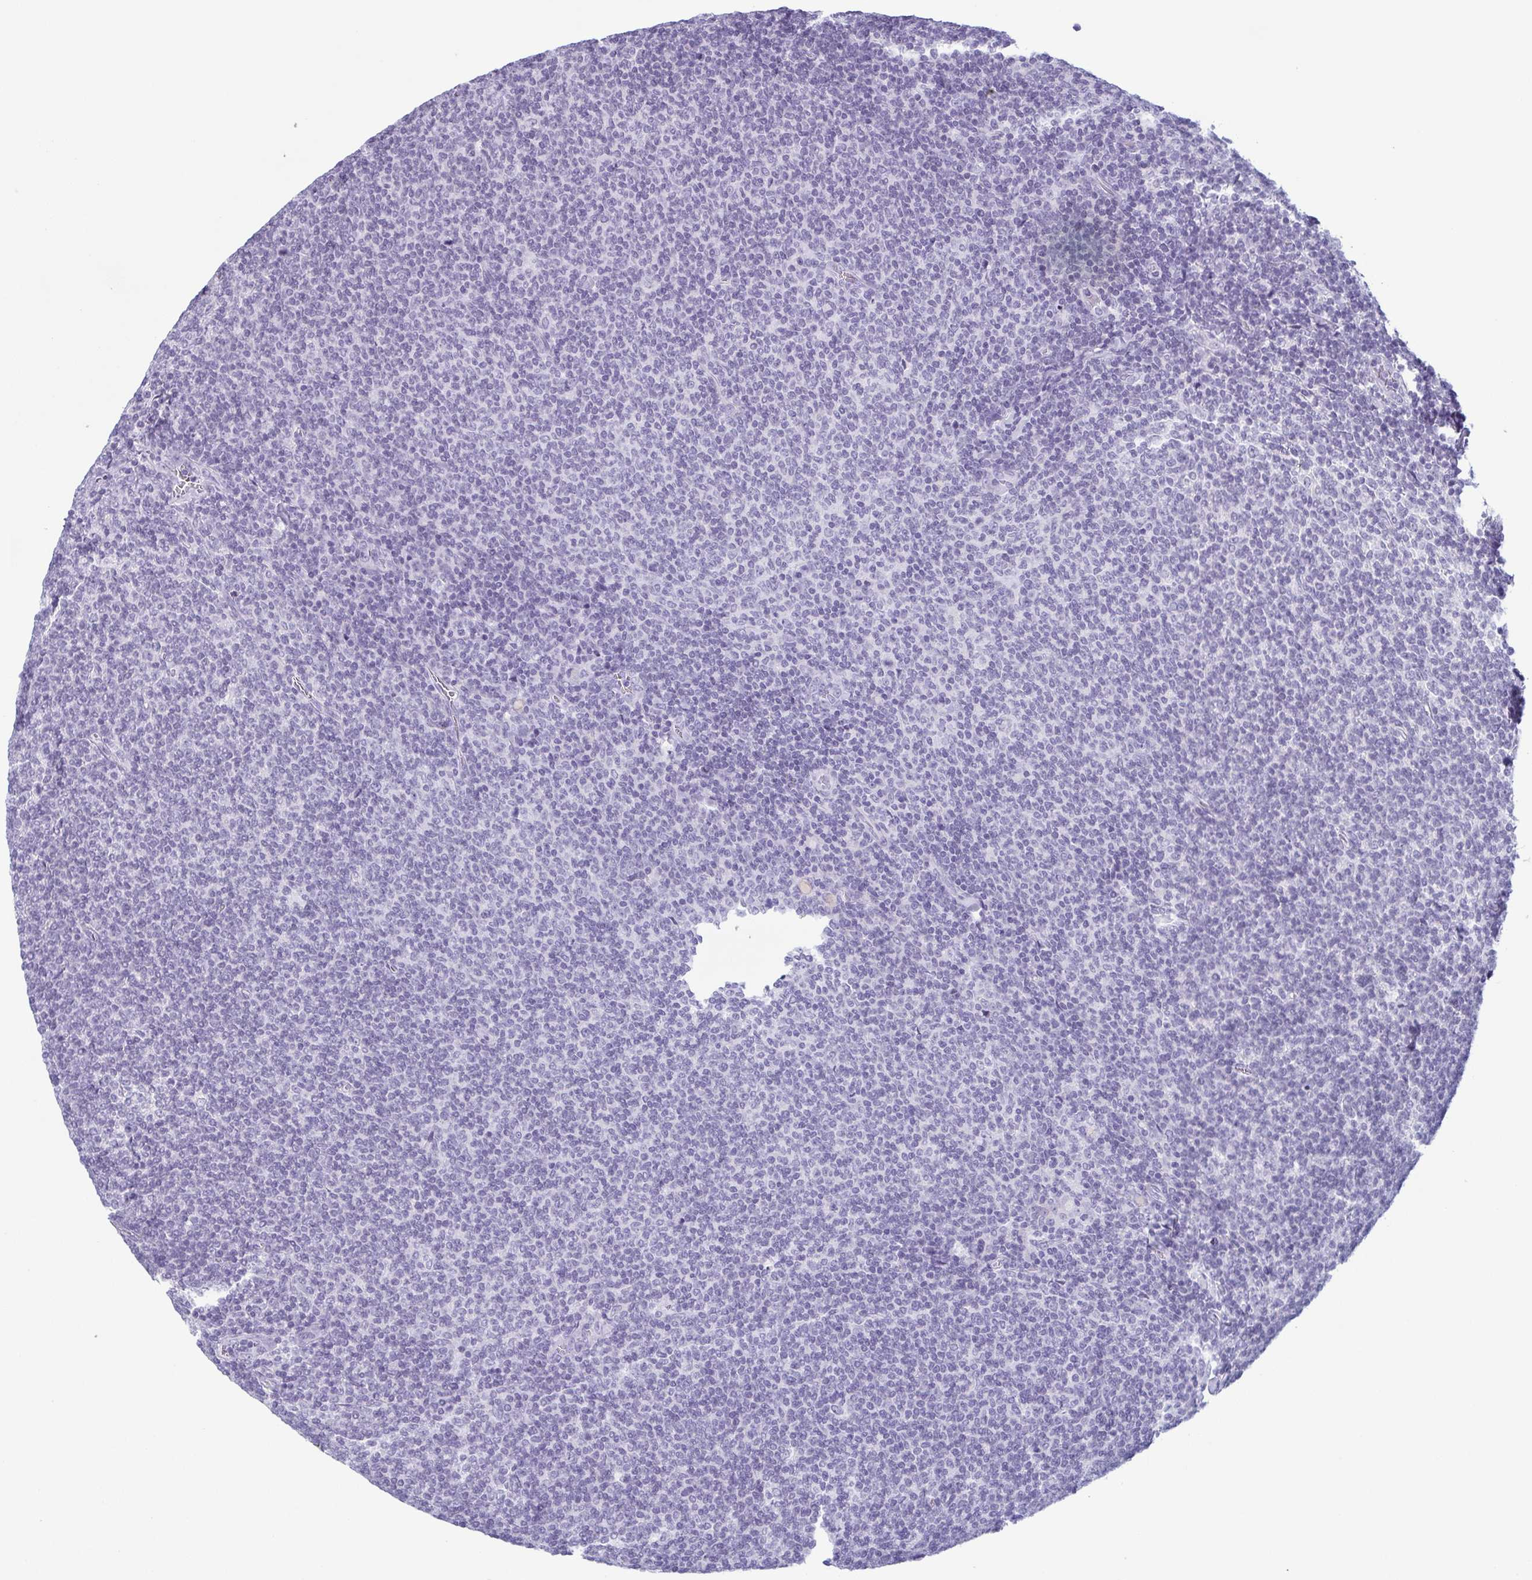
{"staining": {"intensity": "negative", "quantity": "none", "location": "none"}, "tissue": "lymphoma", "cell_type": "Tumor cells", "image_type": "cancer", "snomed": [{"axis": "morphology", "description": "Malignant lymphoma, non-Hodgkin's type, Low grade"}, {"axis": "topography", "description": "Lymph node"}], "caption": "This is an IHC micrograph of human low-grade malignant lymphoma, non-Hodgkin's type. There is no expression in tumor cells.", "gene": "KRT78", "patient": {"sex": "male", "age": 52}}